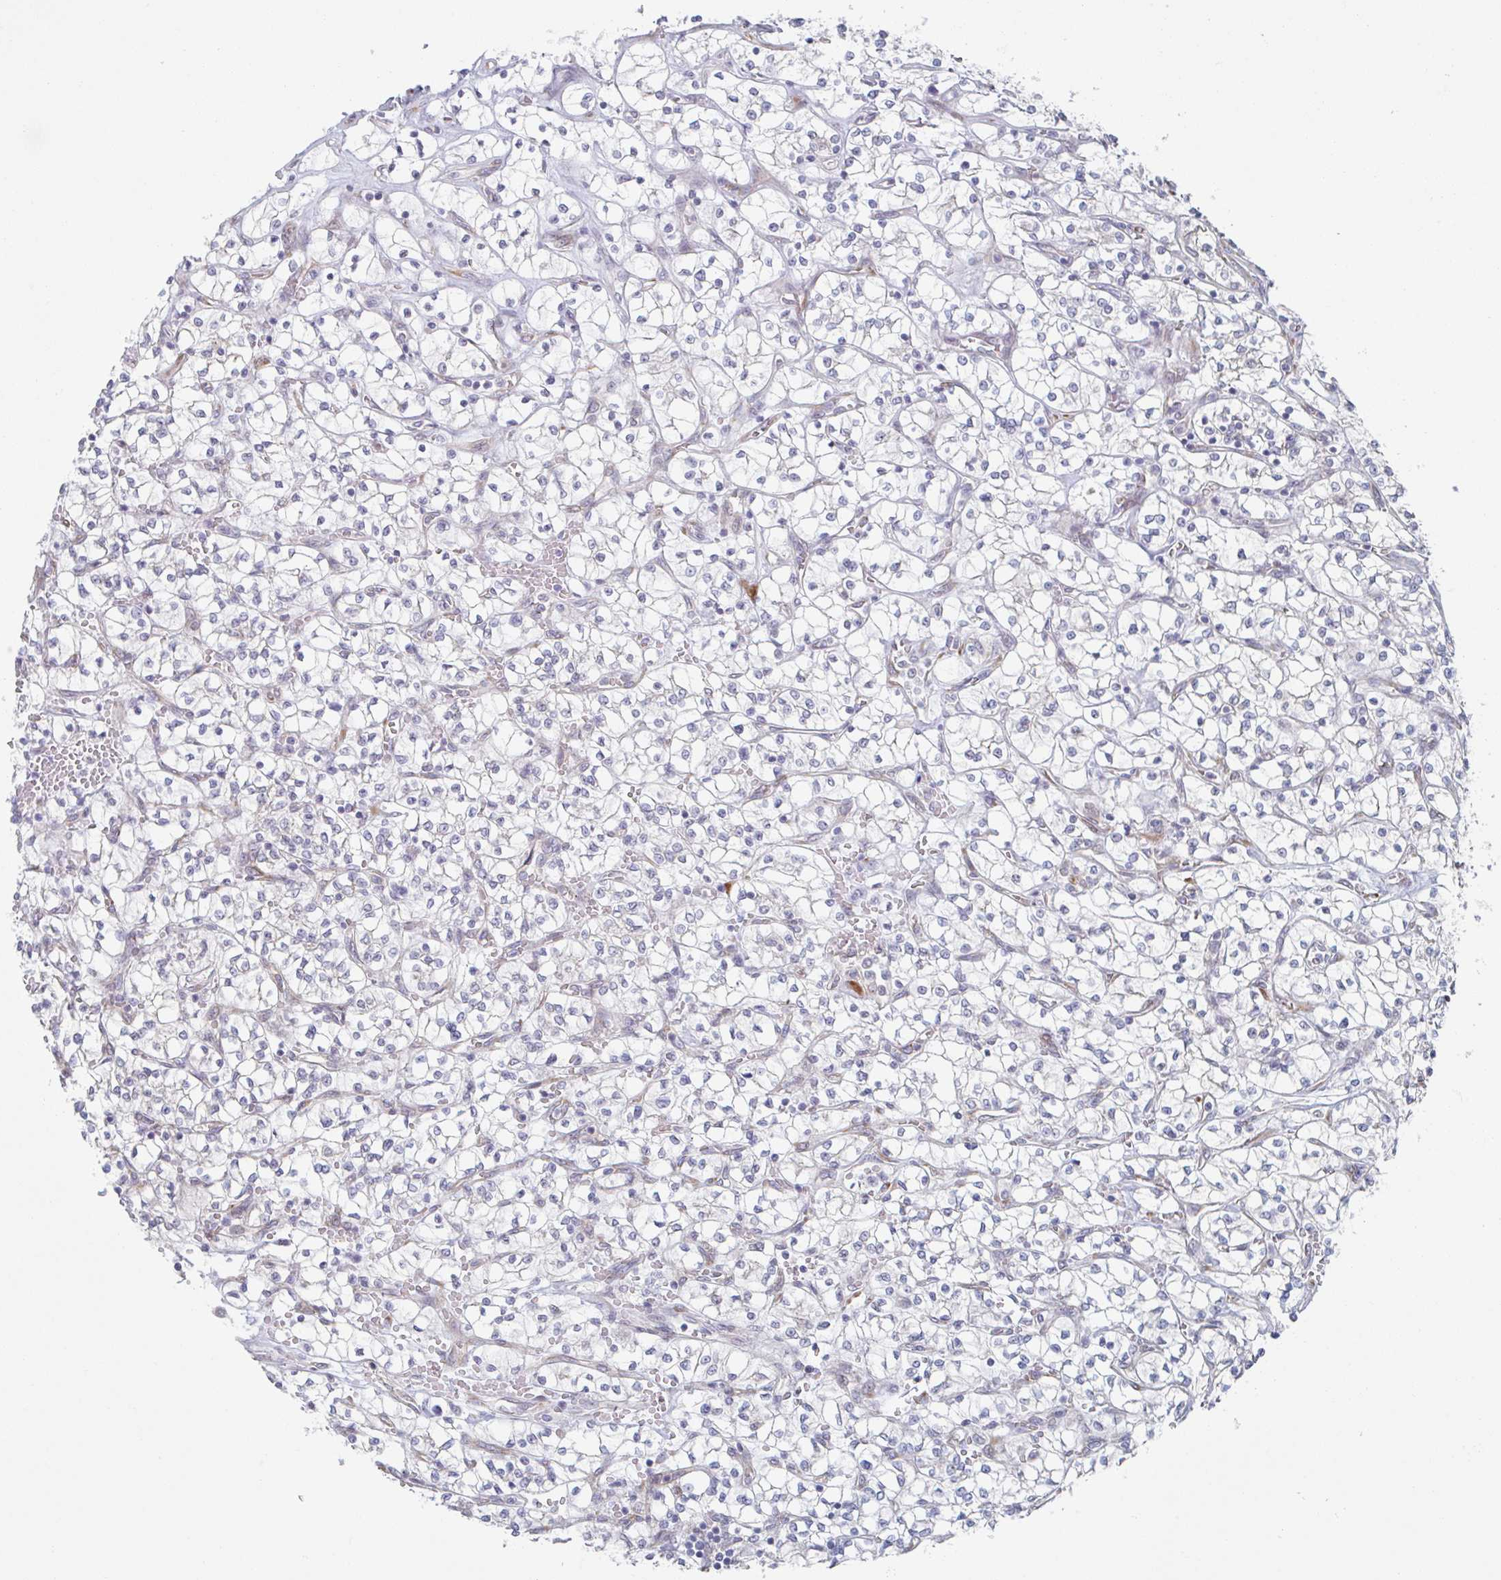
{"staining": {"intensity": "negative", "quantity": "none", "location": "none"}, "tissue": "renal cancer", "cell_type": "Tumor cells", "image_type": "cancer", "snomed": [{"axis": "morphology", "description": "Adenocarcinoma, NOS"}, {"axis": "topography", "description": "Kidney"}], "caption": "This is an immunohistochemistry (IHC) micrograph of human renal adenocarcinoma. There is no positivity in tumor cells.", "gene": "TRAPPC10", "patient": {"sex": "female", "age": 64}}